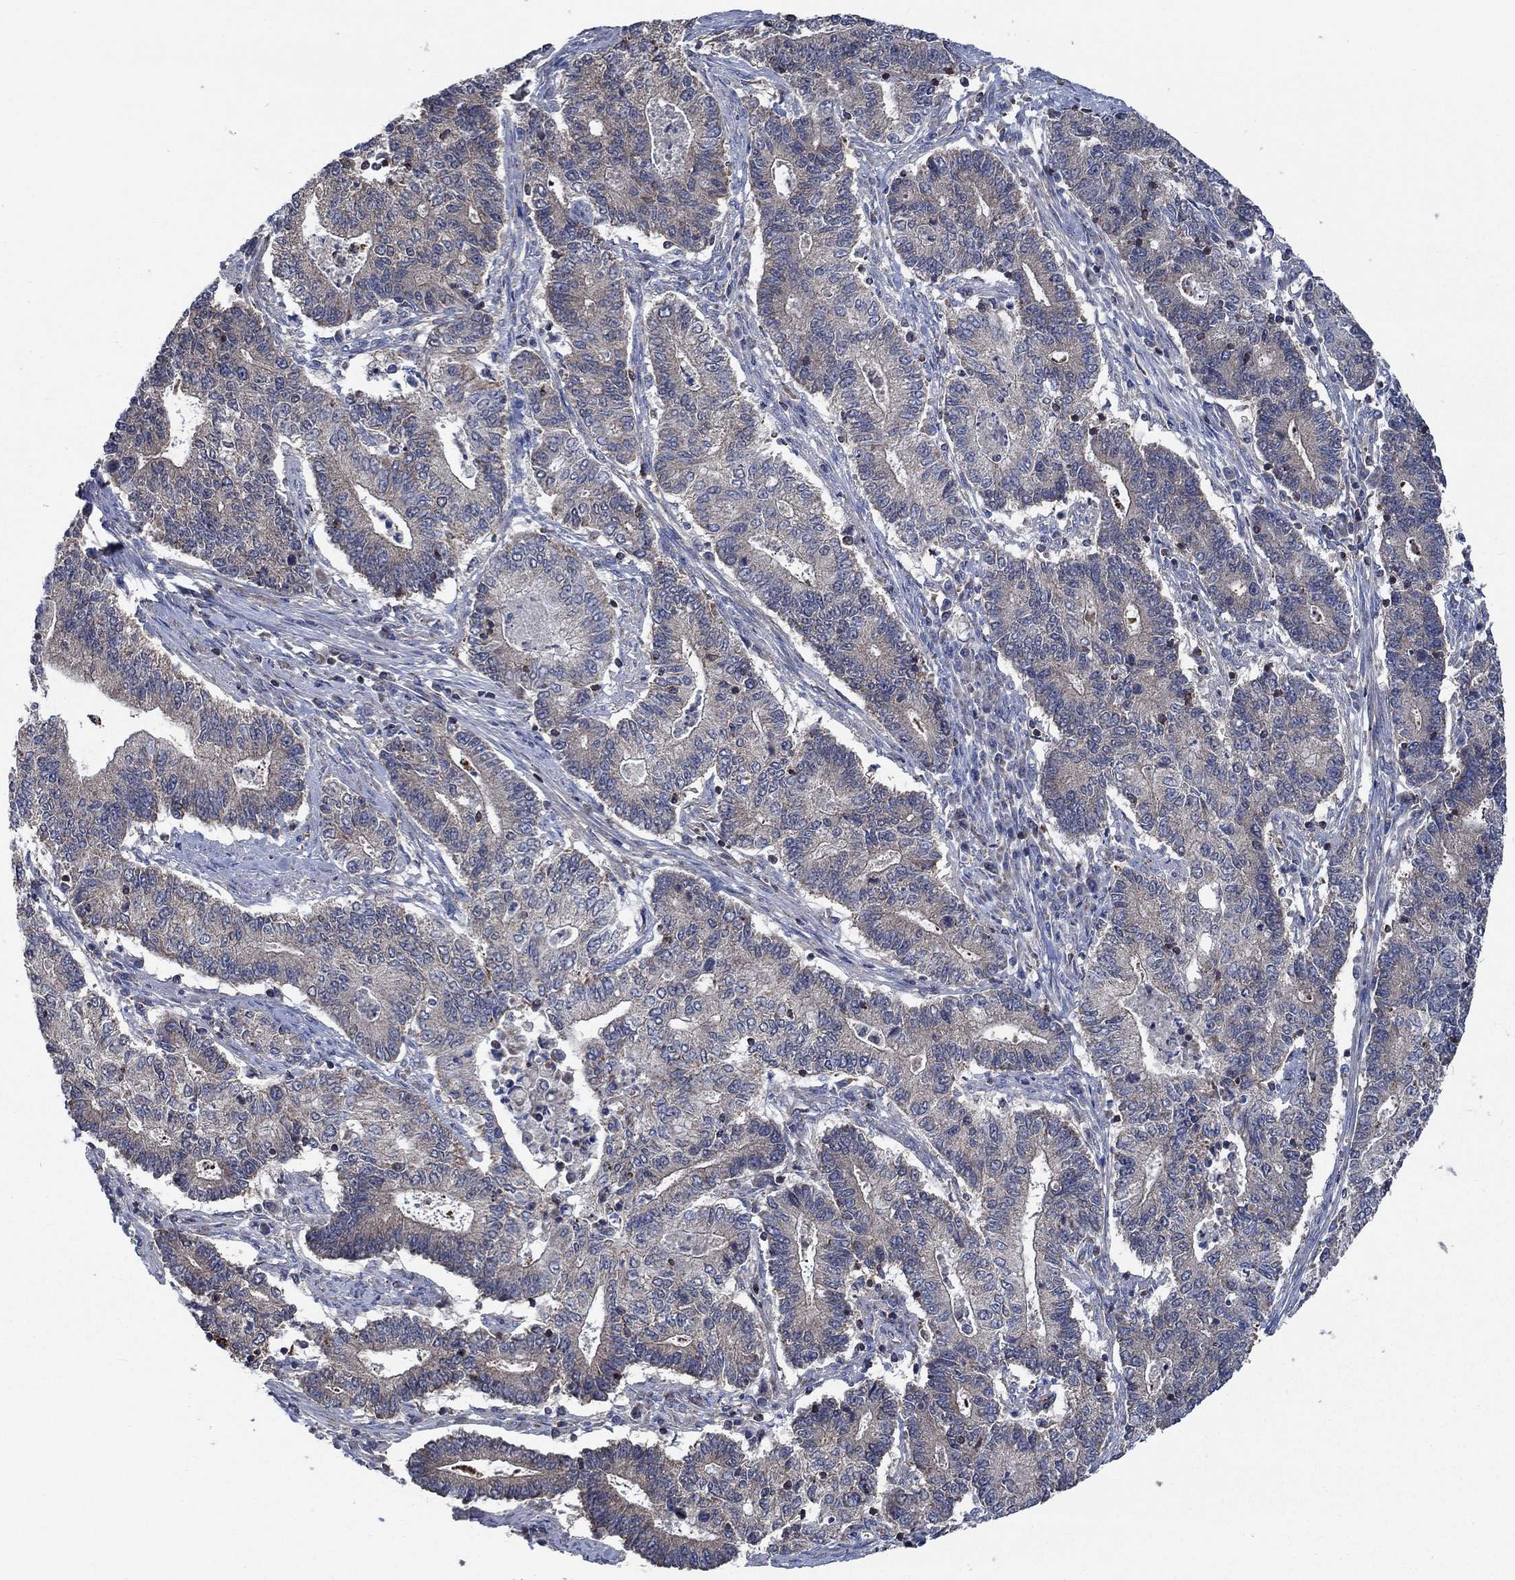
{"staining": {"intensity": "weak", "quantity": ">75%", "location": "cytoplasmic/membranous"}, "tissue": "endometrial cancer", "cell_type": "Tumor cells", "image_type": "cancer", "snomed": [{"axis": "morphology", "description": "Adenocarcinoma, NOS"}, {"axis": "topography", "description": "Uterus"}, {"axis": "topography", "description": "Endometrium"}], "caption": "Immunohistochemistry (IHC) image of endometrial adenocarcinoma stained for a protein (brown), which exhibits low levels of weak cytoplasmic/membranous staining in about >75% of tumor cells.", "gene": "STXBP6", "patient": {"sex": "female", "age": 54}}